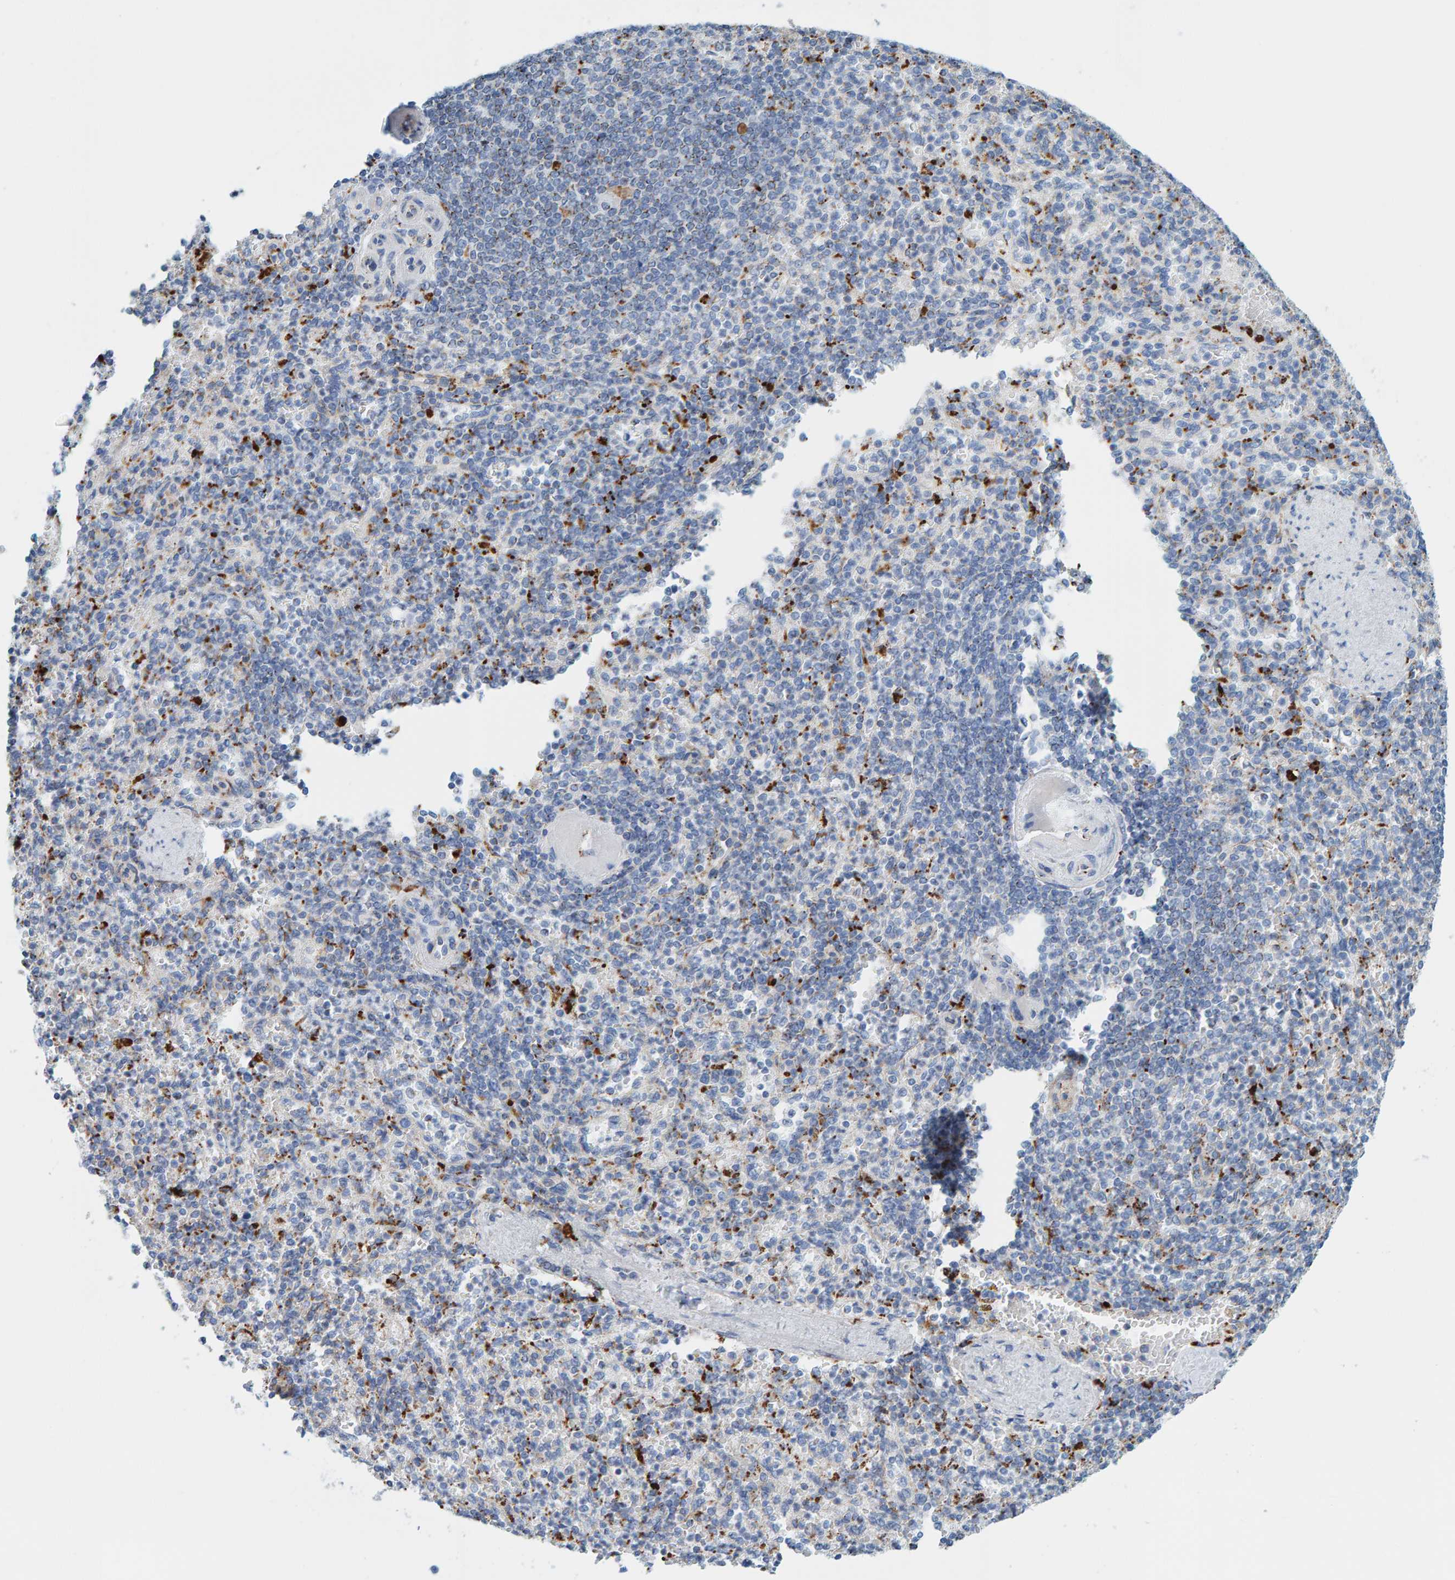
{"staining": {"intensity": "moderate", "quantity": "25%-75%", "location": "cytoplasmic/membranous"}, "tissue": "spleen", "cell_type": "Cells in red pulp", "image_type": "normal", "snomed": [{"axis": "morphology", "description": "Normal tissue, NOS"}, {"axis": "topography", "description": "Spleen"}], "caption": "Cells in red pulp show medium levels of moderate cytoplasmic/membranous positivity in about 25%-75% of cells in unremarkable human spleen.", "gene": "BIN3", "patient": {"sex": "female", "age": 74}}